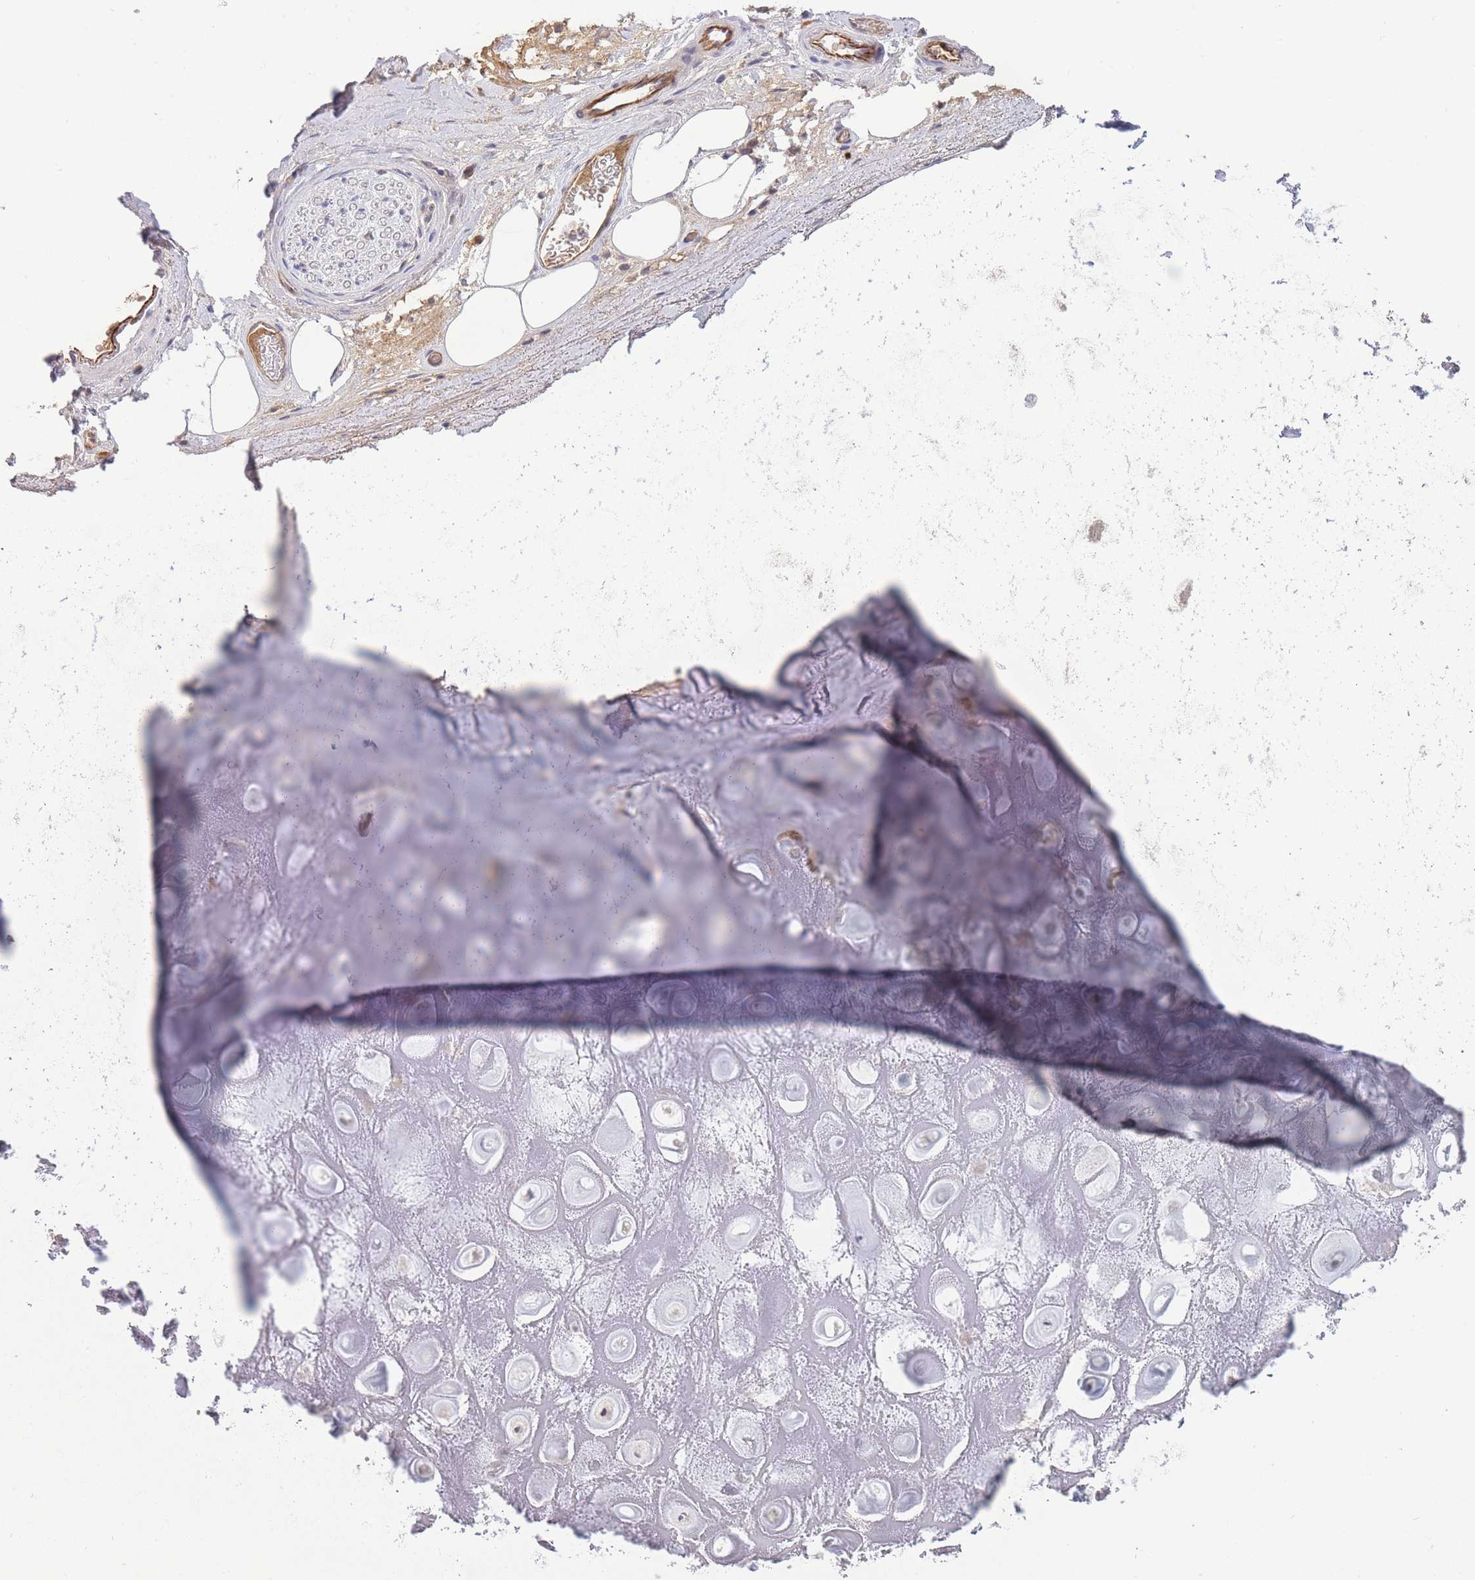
{"staining": {"intensity": "negative", "quantity": "none", "location": "none"}, "tissue": "adipose tissue", "cell_type": "Adipocytes", "image_type": "normal", "snomed": [{"axis": "morphology", "description": "Normal tissue, NOS"}, {"axis": "topography", "description": "Cartilage tissue"}], "caption": "Immunohistochemistry of unremarkable adipose tissue shows no staining in adipocytes. The staining was performed using DAB (3,3'-diaminobenzidine) to visualize the protein expression in brown, while the nuclei were stained in blue with hematoxylin (Magnification: 20x).", "gene": "NDUFAF5", "patient": {"sex": "male", "age": 81}}